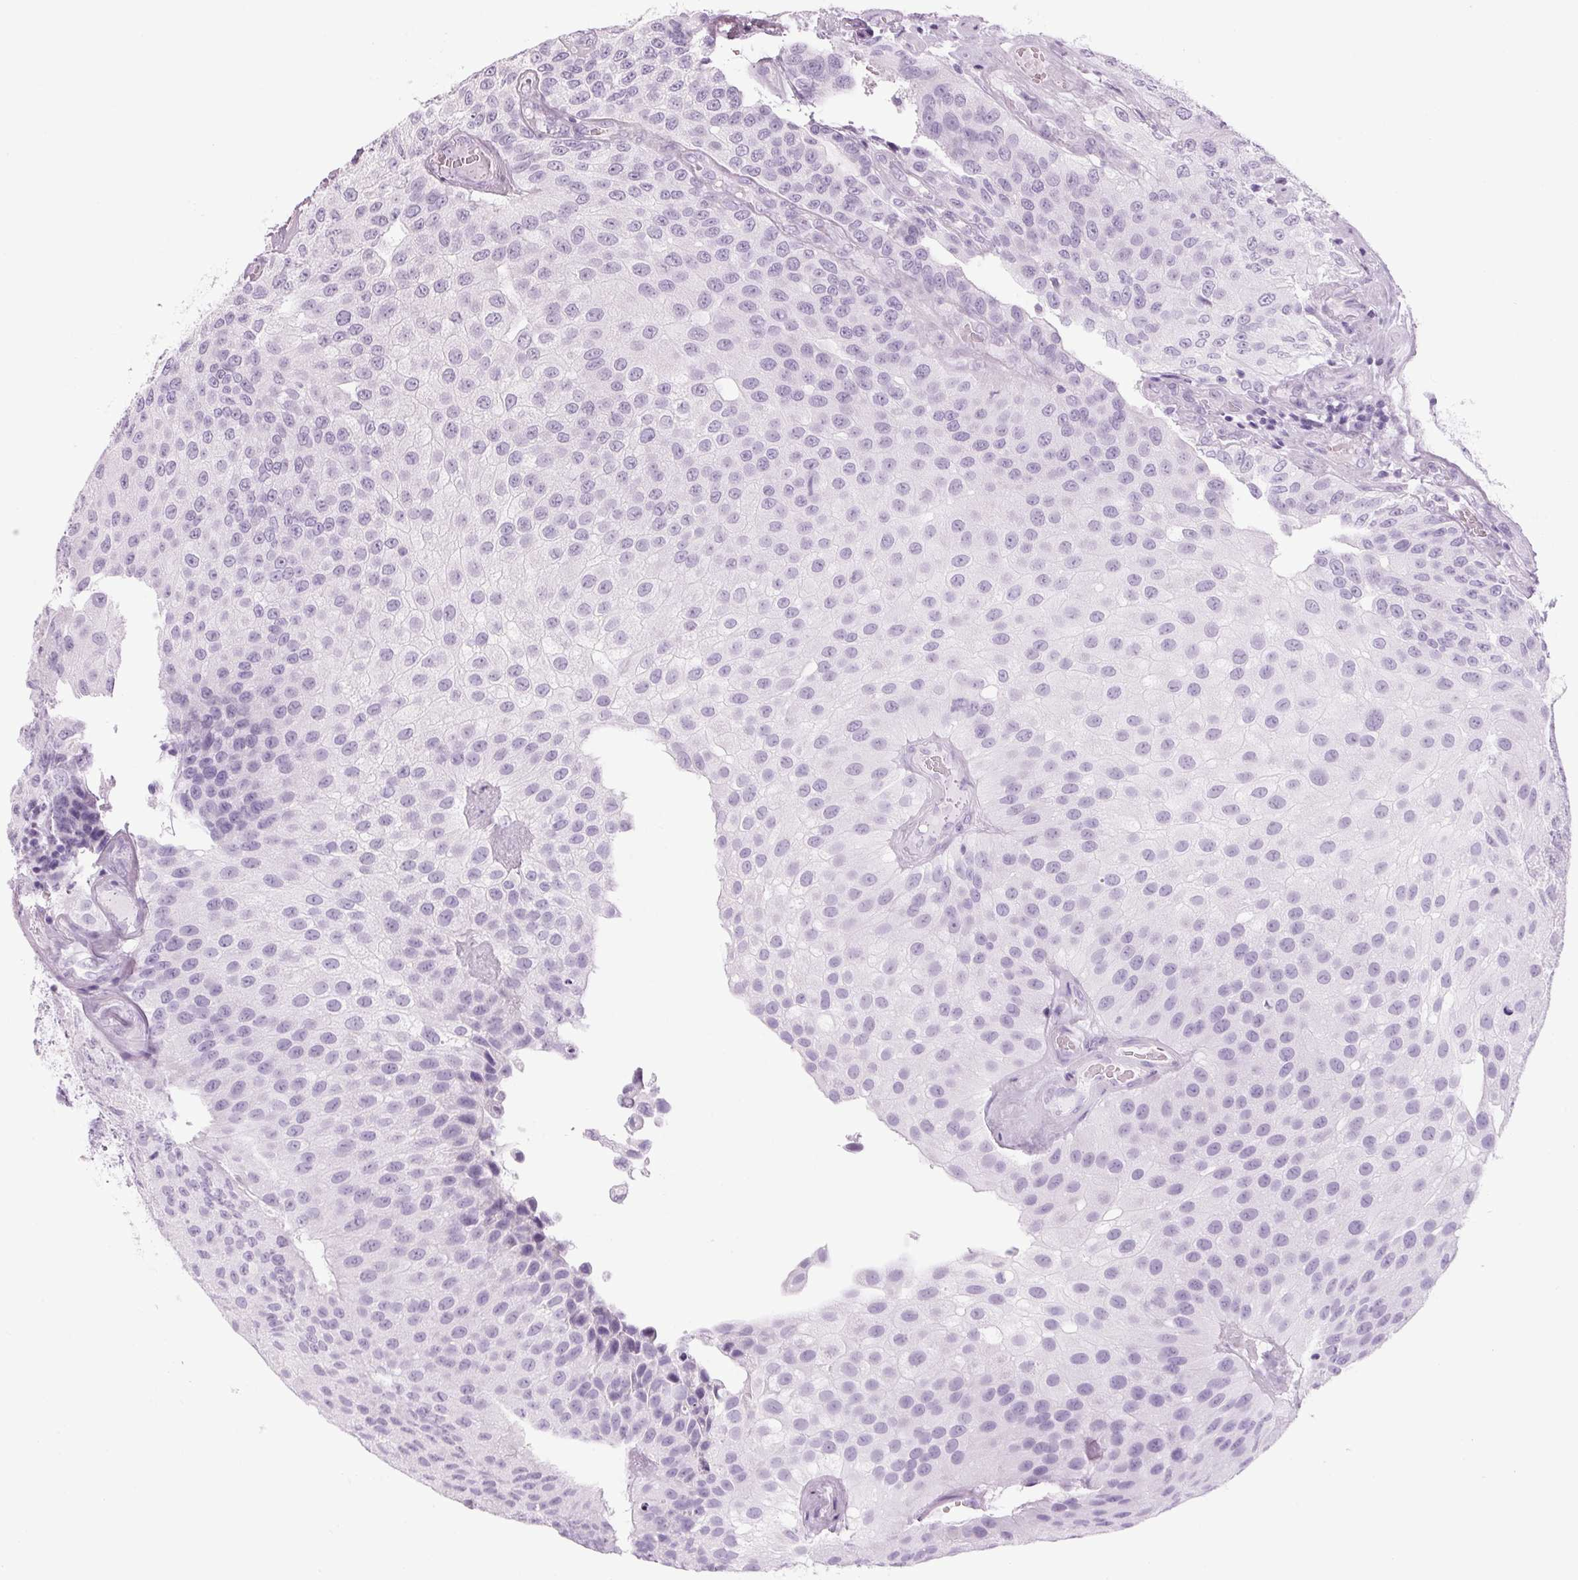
{"staining": {"intensity": "negative", "quantity": "none", "location": "none"}, "tissue": "urothelial cancer", "cell_type": "Tumor cells", "image_type": "cancer", "snomed": [{"axis": "morphology", "description": "Urothelial carcinoma, NOS"}, {"axis": "topography", "description": "Urinary bladder"}], "caption": "There is no significant positivity in tumor cells of urothelial cancer.", "gene": "PPP1R1A", "patient": {"sex": "male", "age": 87}}